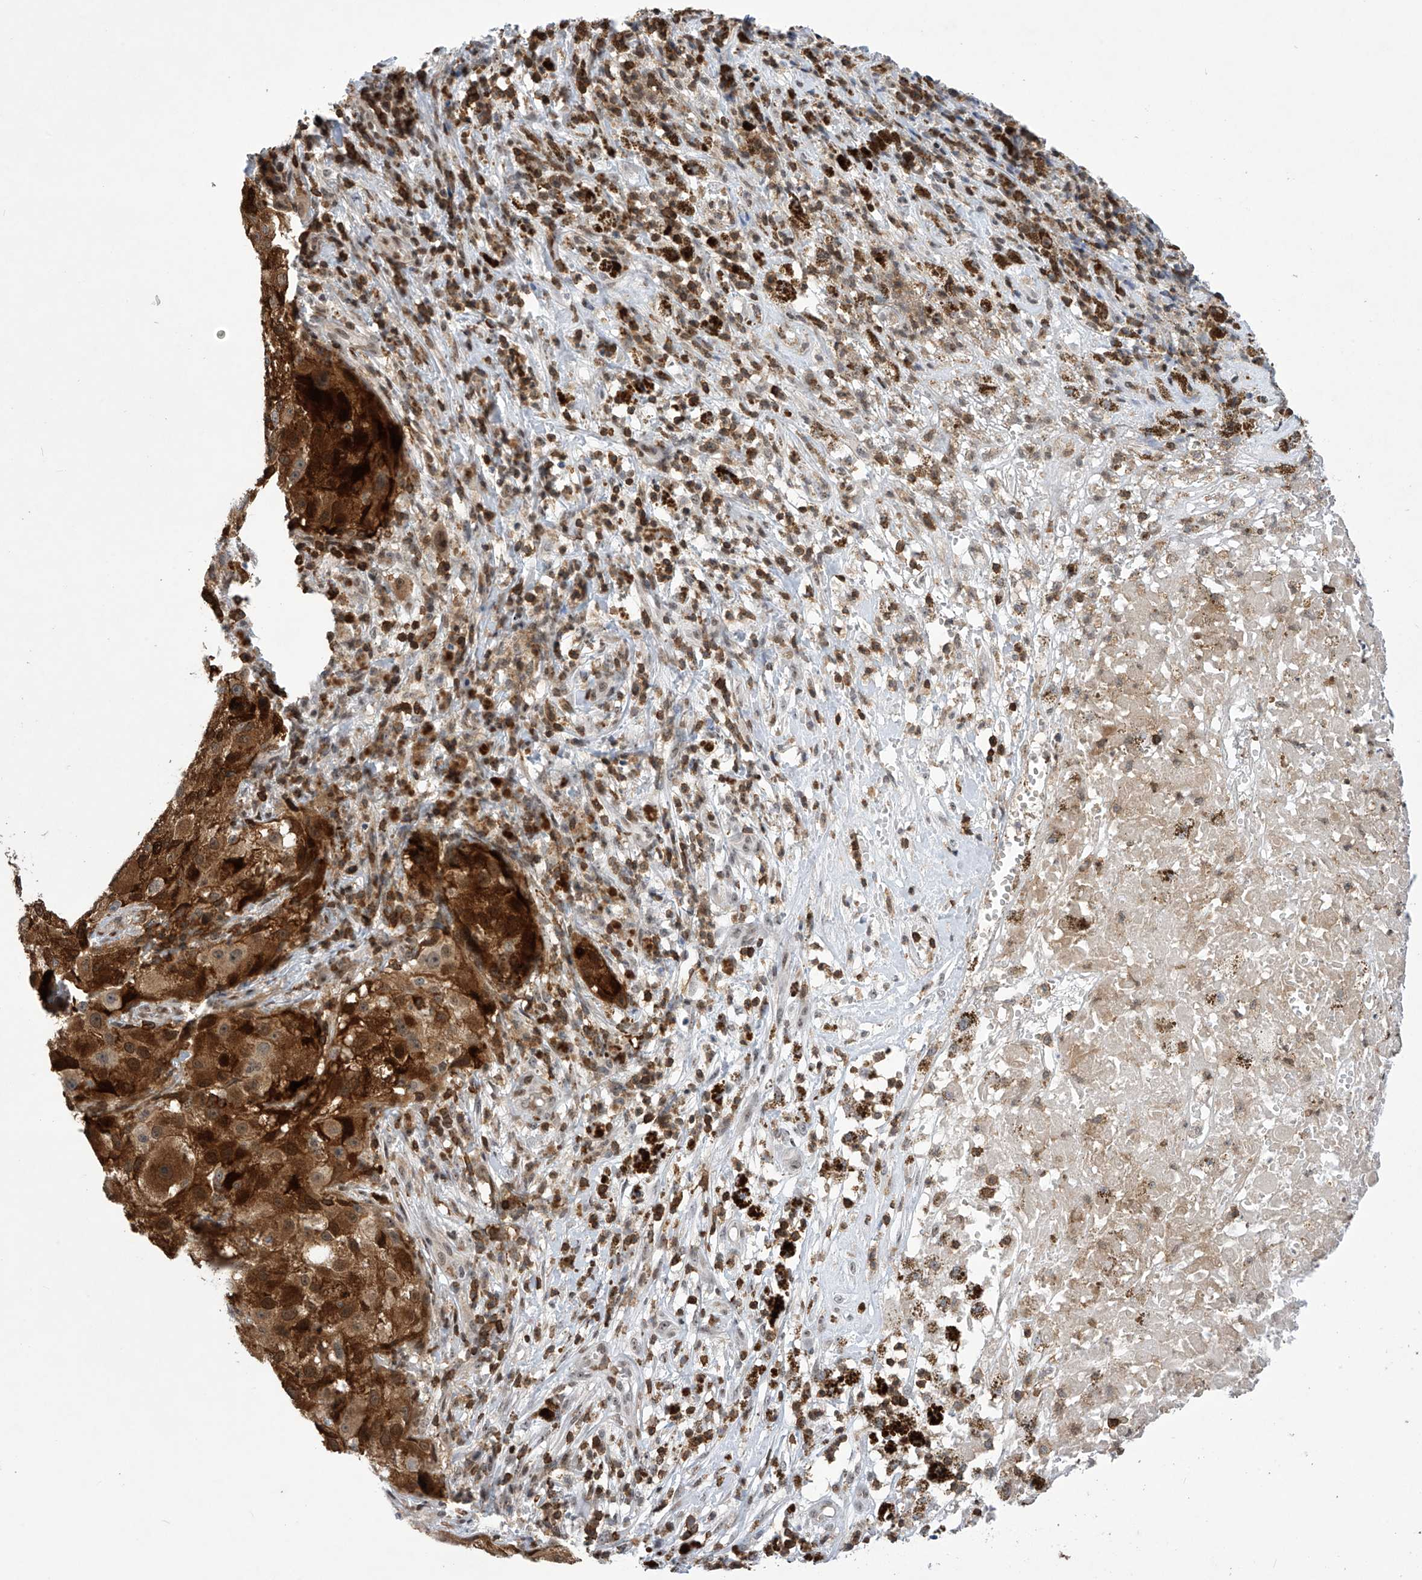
{"staining": {"intensity": "strong", "quantity": ">75%", "location": "cytoplasmic/membranous"}, "tissue": "melanoma", "cell_type": "Tumor cells", "image_type": "cancer", "snomed": [{"axis": "morphology", "description": "Necrosis, NOS"}, {"axis": "morphology", "description": "Malignant melanoma, NOS"}, {"axis": "topography", "description": "Skin"}], "caption": "Melanoma stained with DAB (3,3'-diaminobenzidine) immunohistochemistry reveals high levels of strong cytoplasmic/membranous positivity in about >75% of tumor cells. (DAB IHC with brightfield microscopy, high magnification).", "gene": "MSL3", "patient": {"sex": "female", "age": 87}}